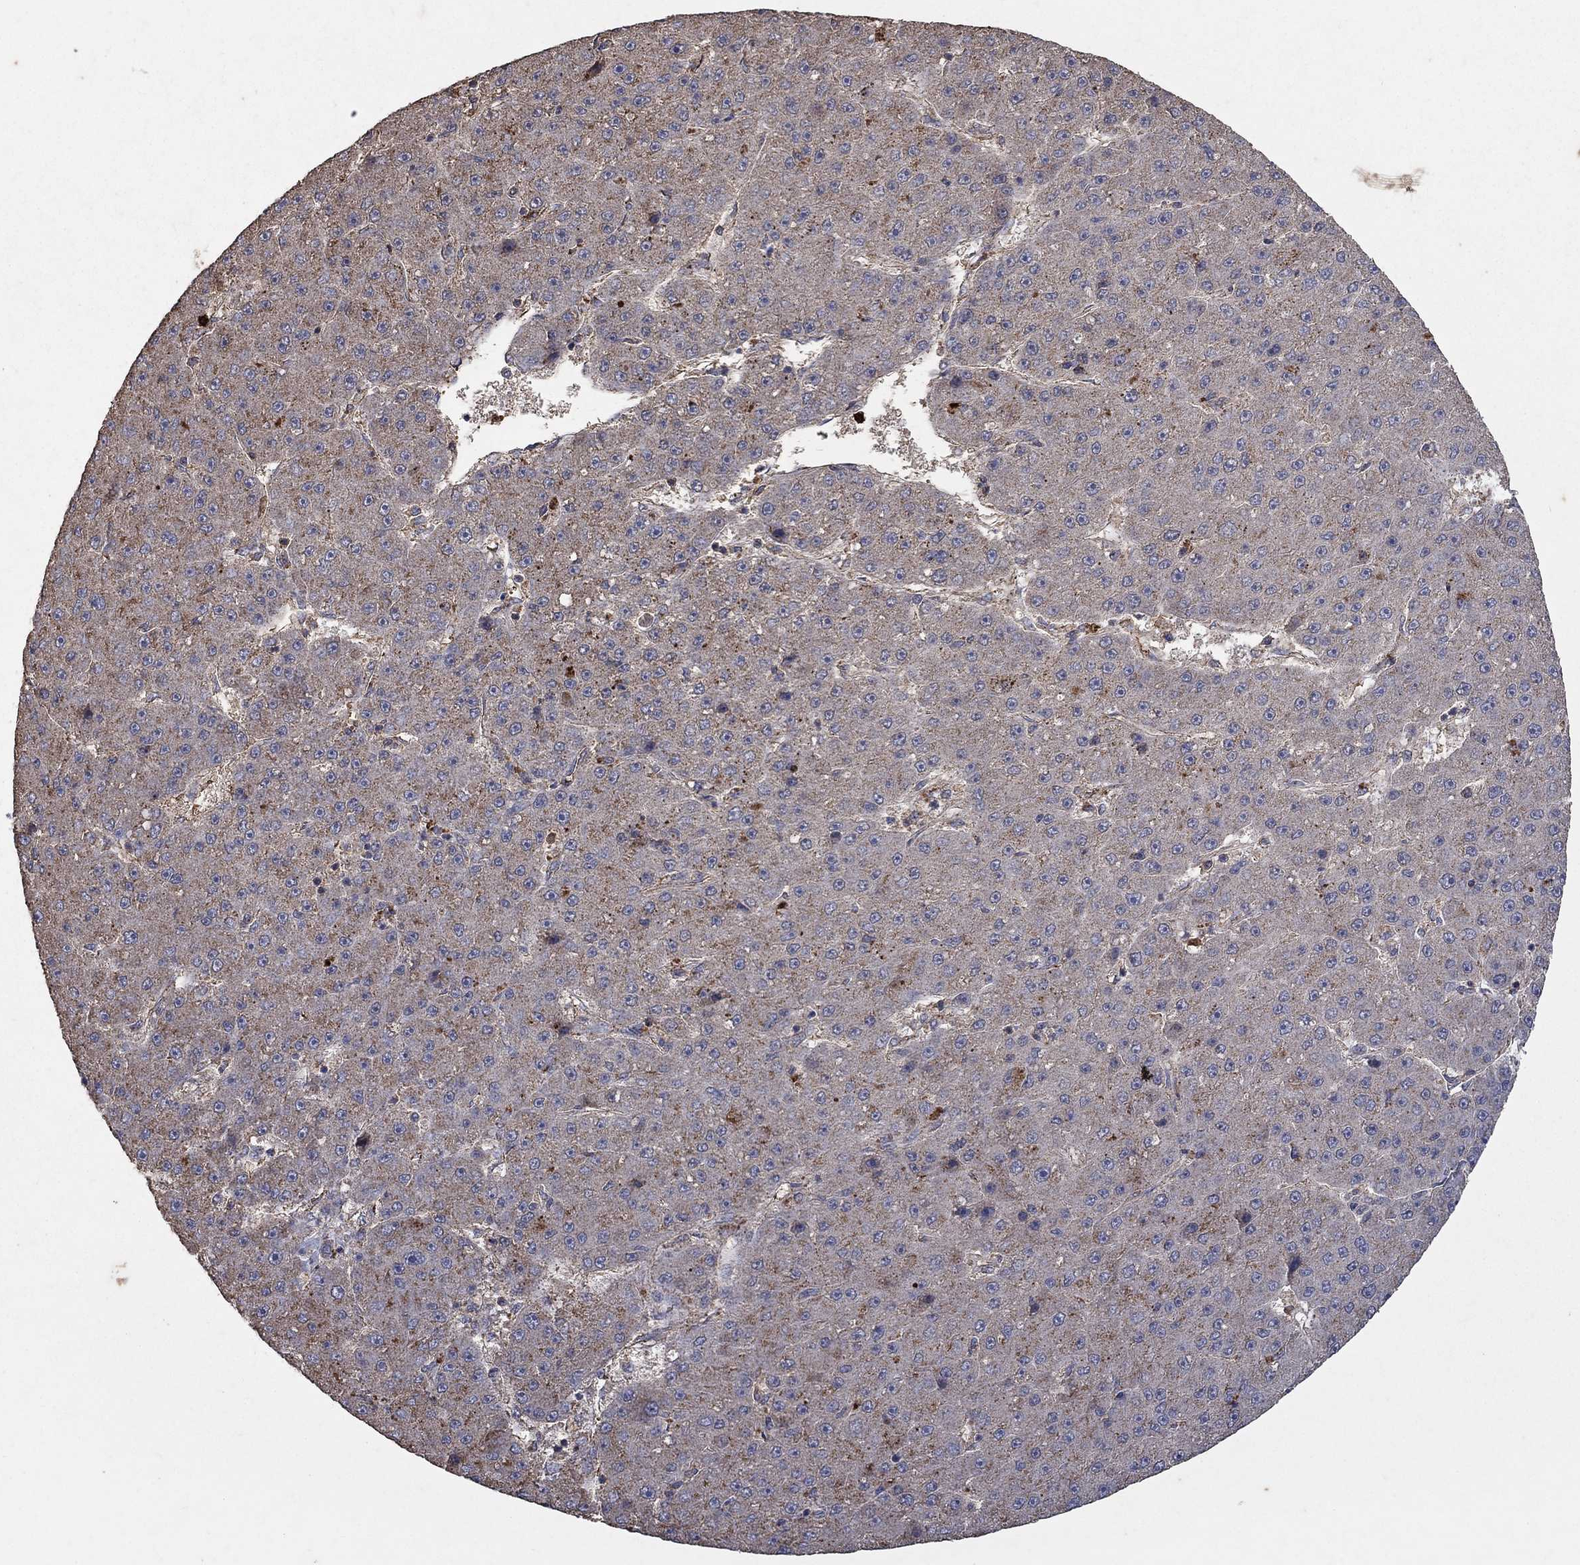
{"staining": {"intensity": "moderate", "quantity": "25%-75%", "location": "cytoplasmic/membranous"}, "tissue": "liver cancer", "cell_type": "Tumor cells", "image_type": "cancer", "snomed": [{"axis": "morphology", "description": "Carcinoma, Hepatocellular, NOS"}, {"axis": "topography", "description": "Liver"}], "caption": "Liver cancer stained with a protein marker reveals moderate staining in tumor cells.", "gene": "CD24", "patient": {"sex": "male", "age": 67}}